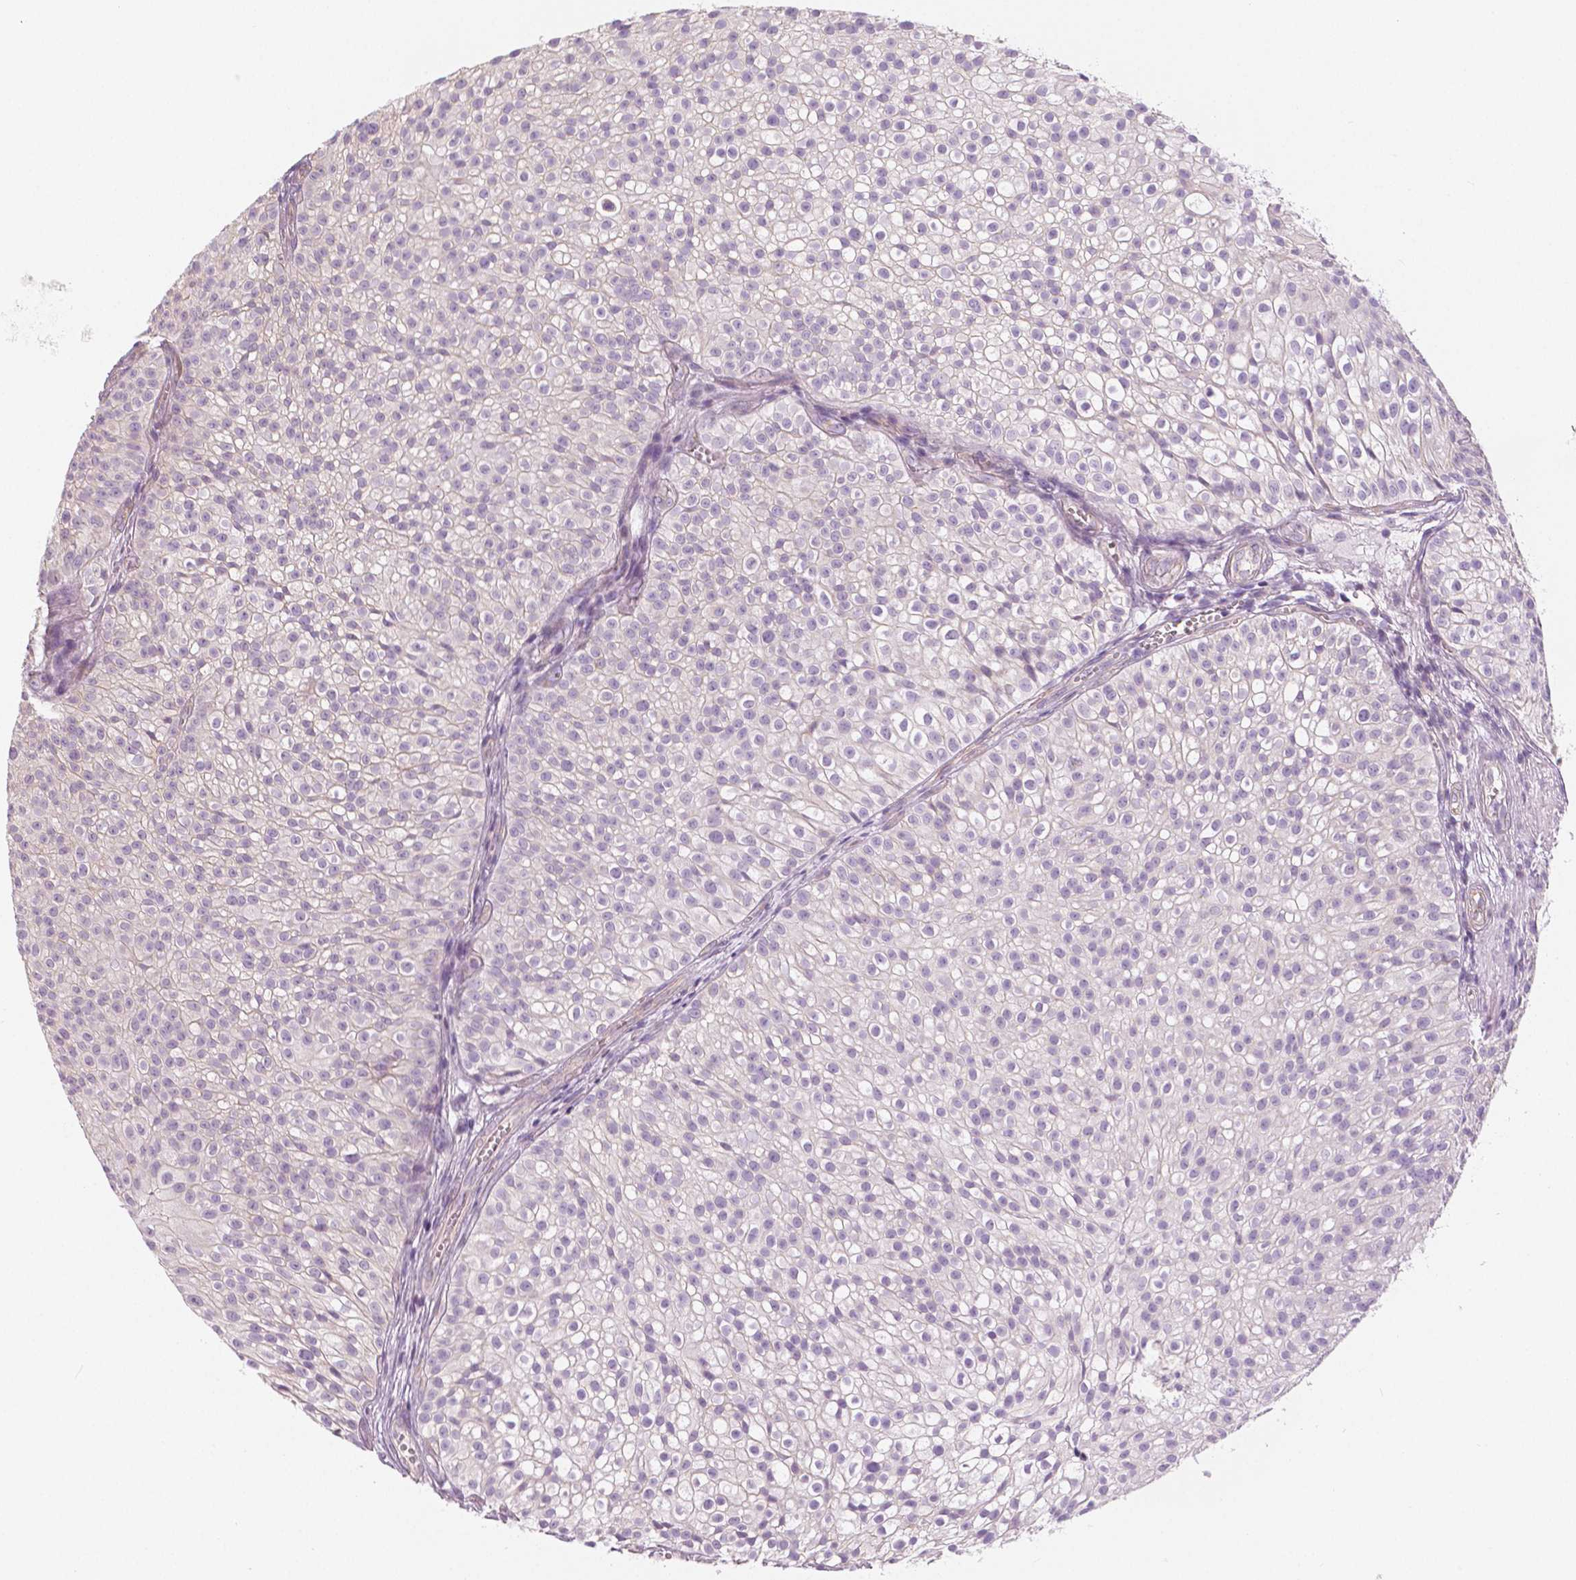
{"staining": {"intensity": "negative", "quantity": "none", "location": "none"}, "tissue": "urothelial cancer", "cell_type": "Tumor cells", "image_type": "cancer", "snomed": [{"axis": "morphology", "description": "Urothelial carcinoma, Low grade"}, {"axis": "topography", "description": "Urinary bladder"}], "caption": "Tumor cells show no significant expression in low-grade urothelial carcinoma. (Stains: DAB (3,3'-diaminobenzidine) immunohistochemistry (IHC) with hematoxylin counter stain, Microscopy: brightfield microscopy at high magnification).", "gene": "SLC24A1", "patient": {"sex": "male", "age": 70}}